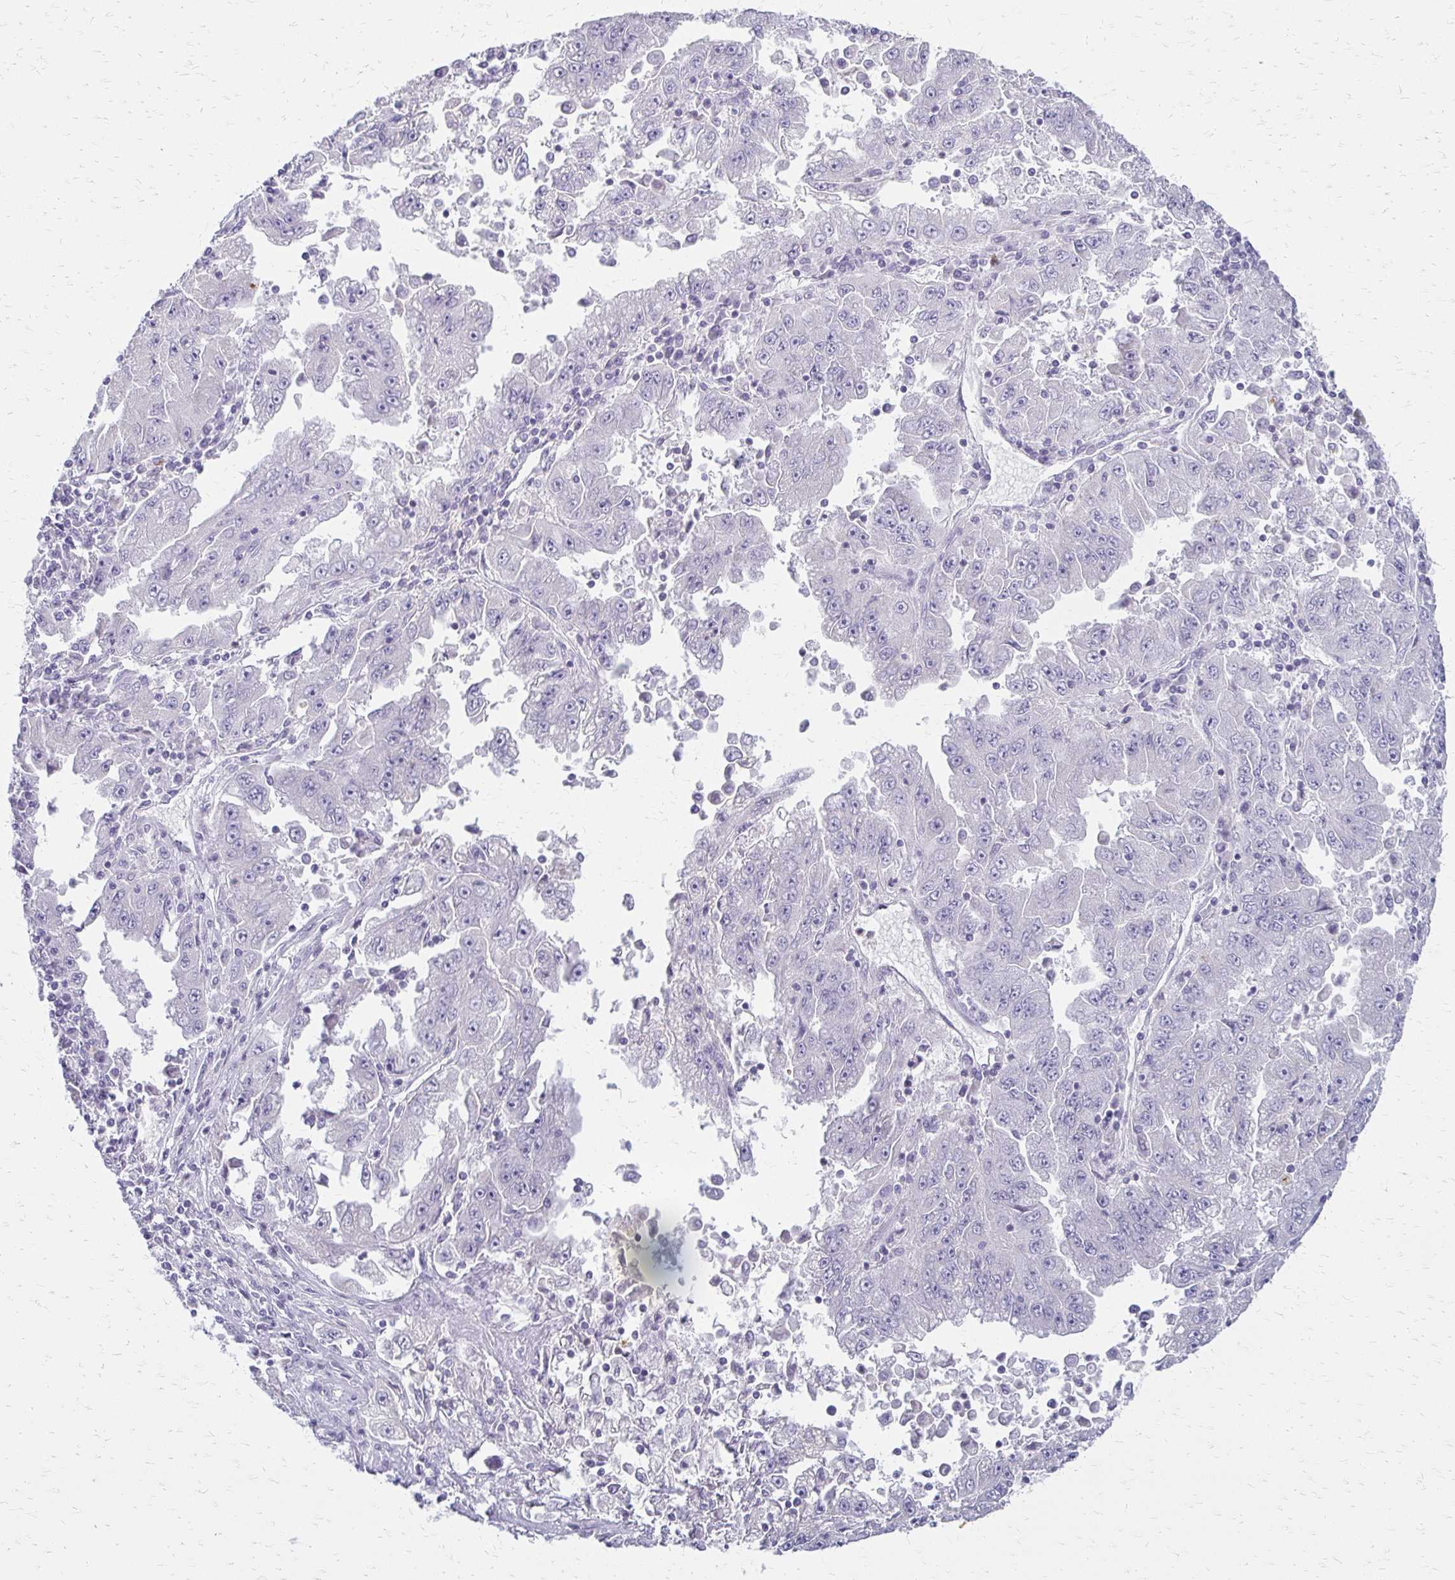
{"staining": {"intensity": "negative", "quantity": "none", "location": "none"}, "tissue": "lung cancer", "cell_type": "Tumor cells", "image_type": "cancer", "snomed": [{"axis": "morphology", "description": "Adenocarcinoma, NOS"}, {"axis": "morphology", "description": "Adenocarcinoma primary or metastatic"}, {"axis": "topography", "description": "Lung"}], "caption": "Immunohistochemistry photomicrograph of neoplastic tissue: lung adenocarcinoma primary or metastatic stained with DAB exhibits no significant protein positivity in tumor cells.", "gene": "ACP5", "patient": {"sex": "male", "age": 74}}